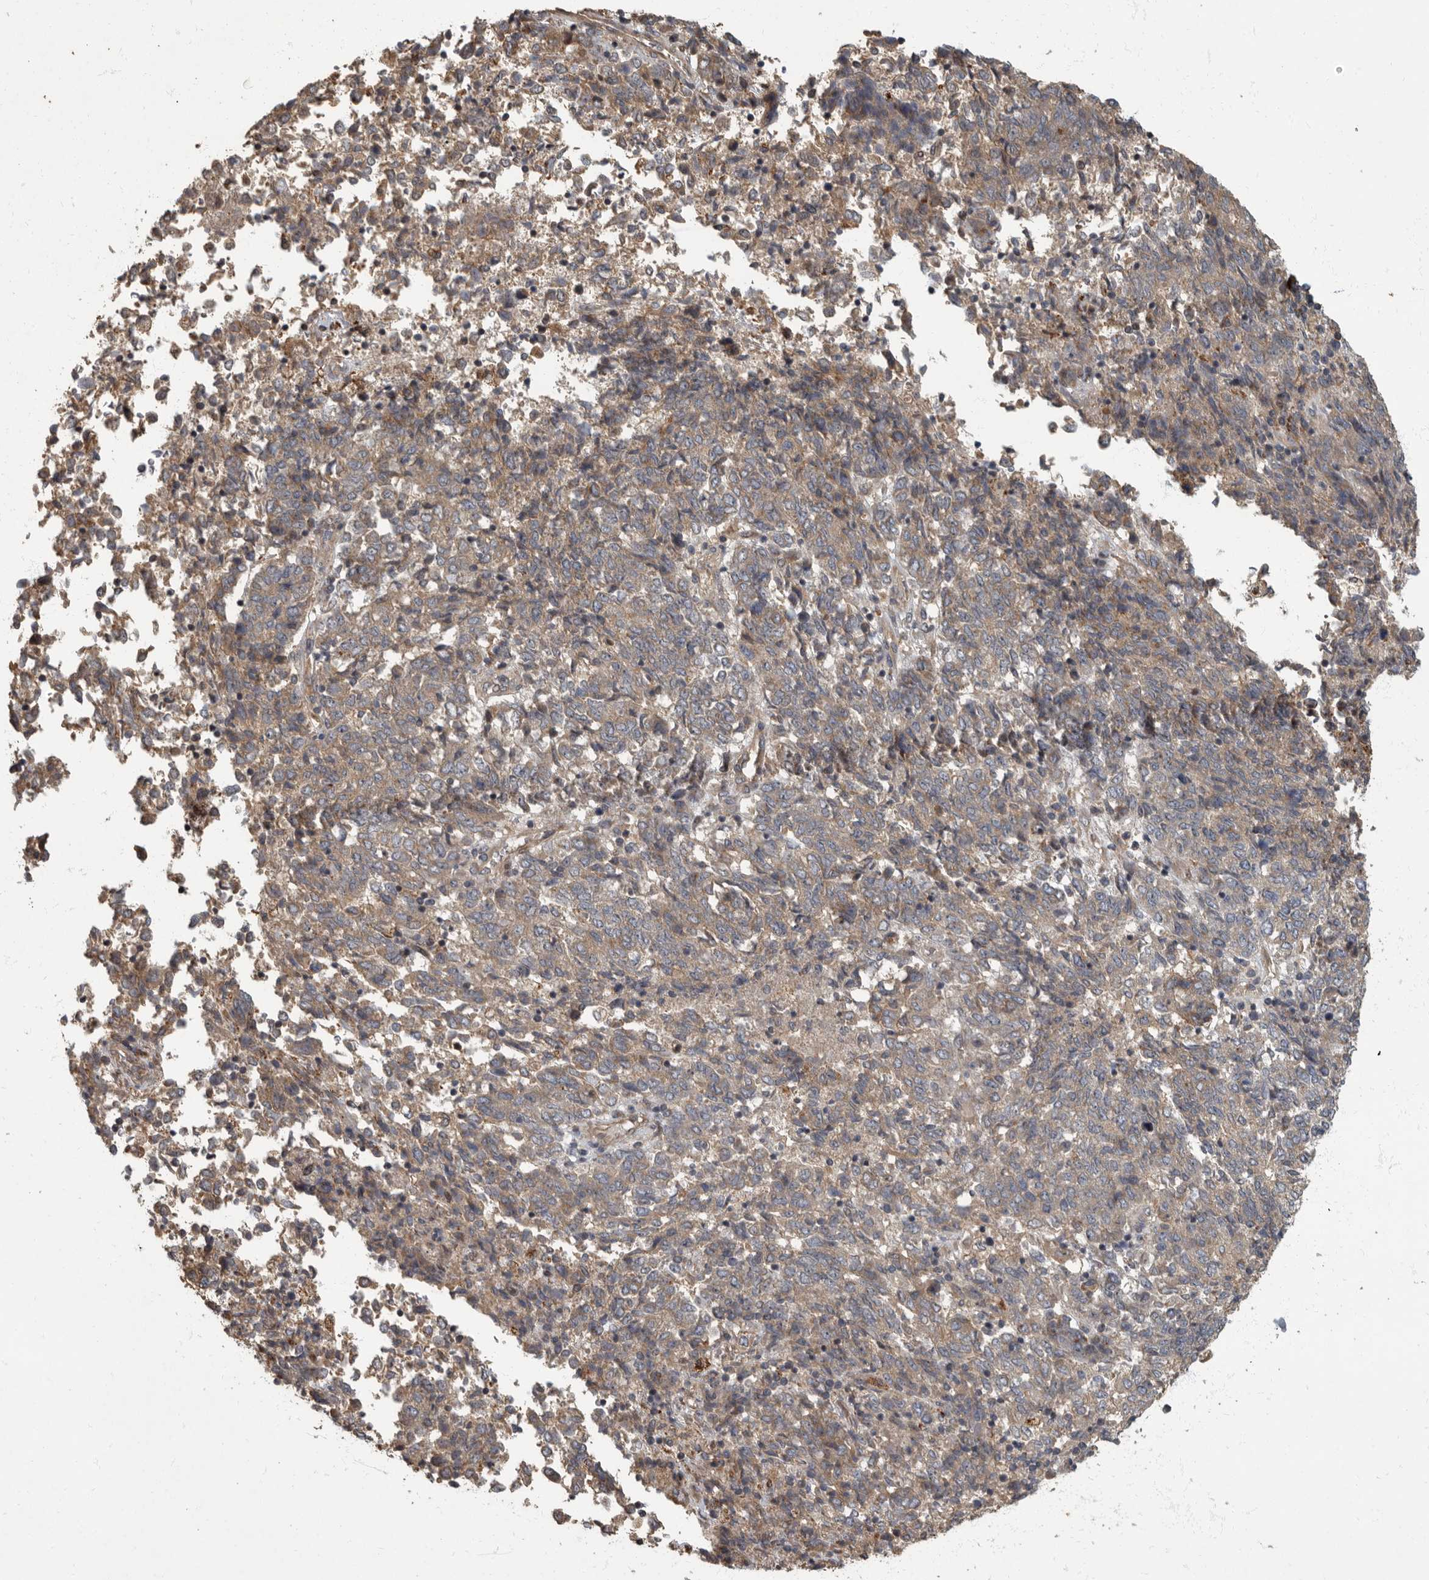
{"staining": {"intensity": "weak", "quantity": ">75%", "location": "cytoplasmic/membranous"}, "tissue": "endometrial cancer", "cell_type": "Tumor cells", "image_type": "cancer", "snomed": [{"axis": "morphology", "description": "Adenocarcinoma, NOS"}, {"axis": "topography", "description": "Endometrium"}], "caption": "Protein positivity by immunohistochemistry displays weak cytoplasmic/membranous staining in about >75% of tumor cells in endometrial cancer. The staining was performed using DAB, with brown indicating positive protein expression. Nuclei are stained blue with hematoxylin.", "gene": "IQCK", "patient": {"sex": "female", "age": 80}}